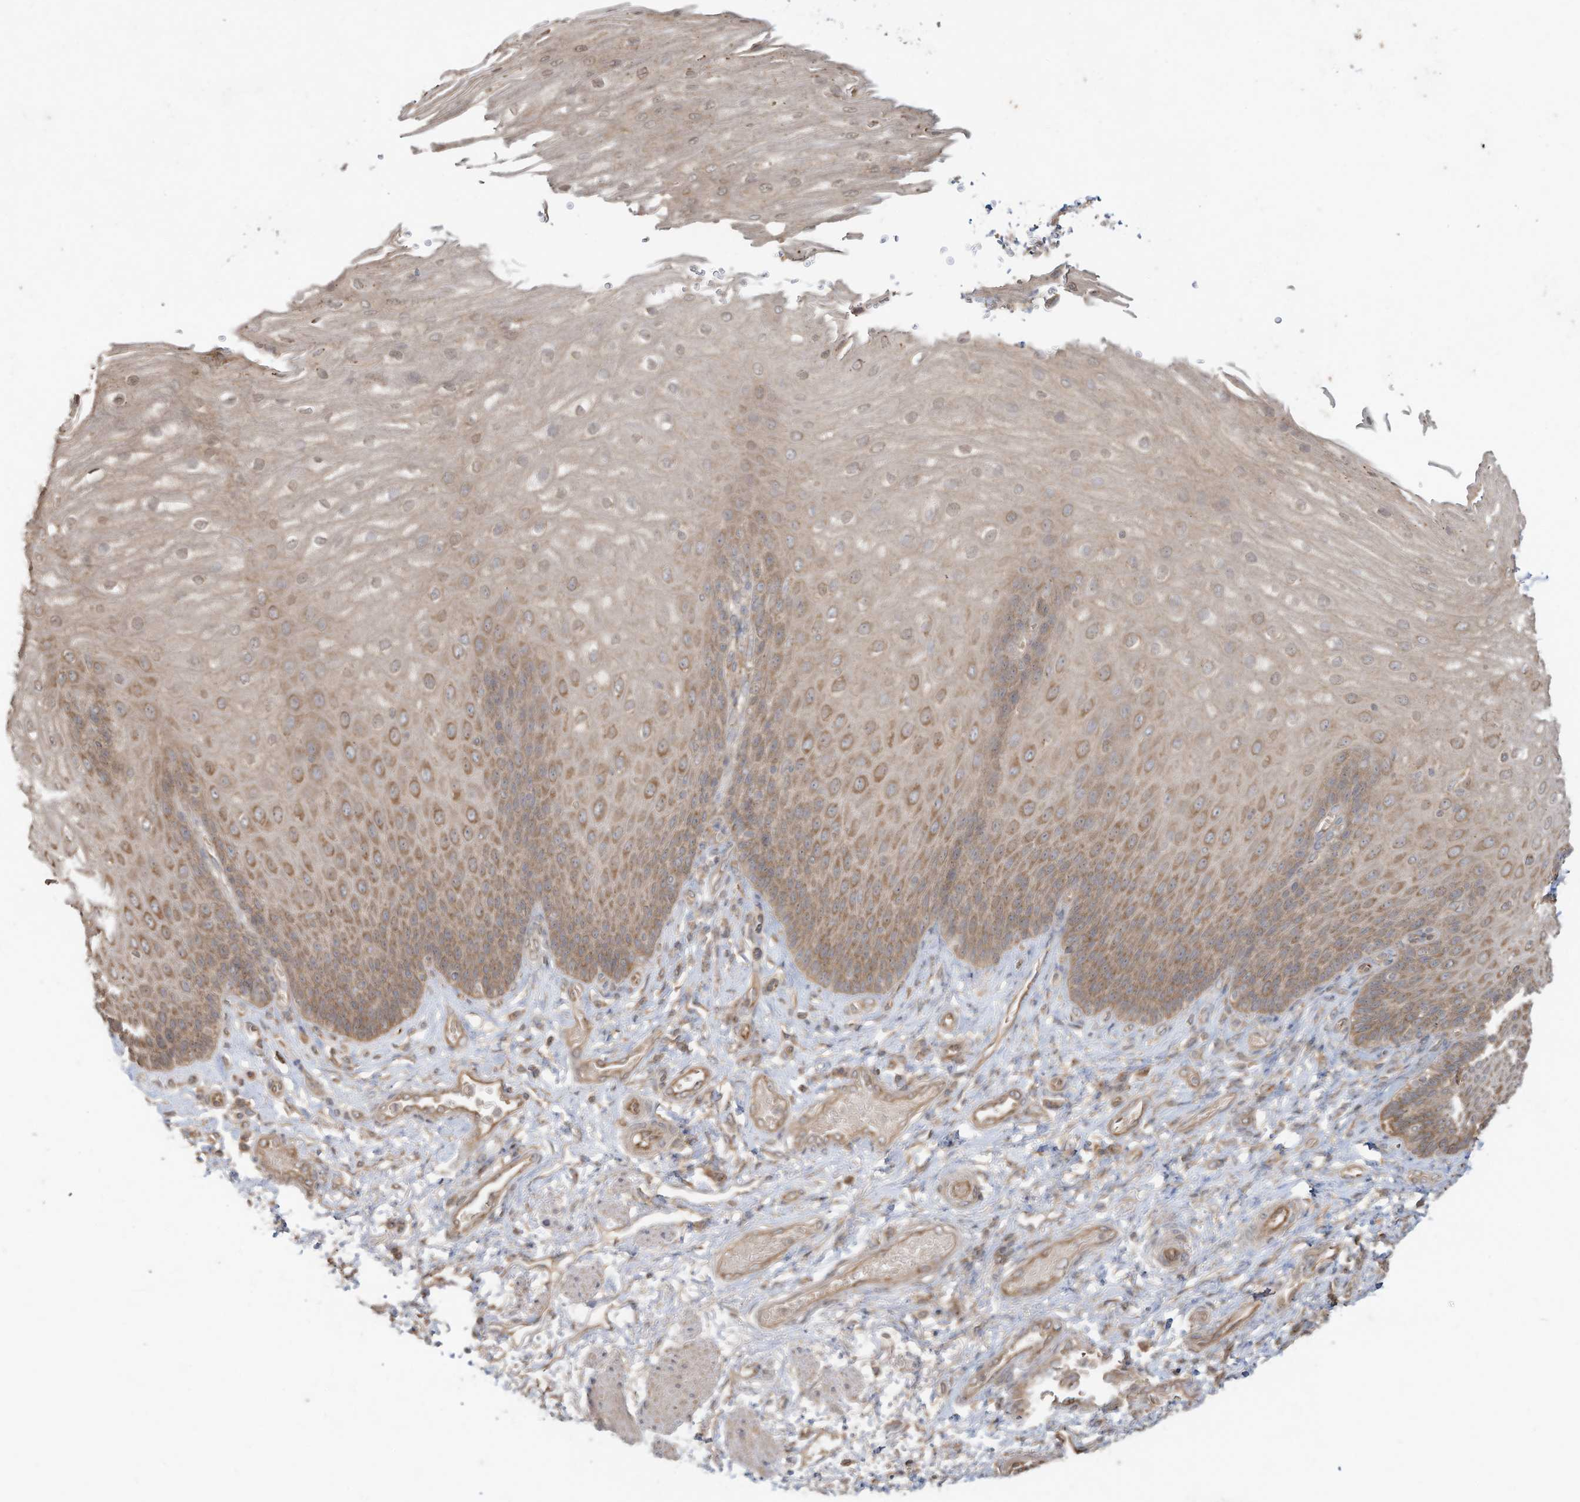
{"staining": {"intensity": "moderate", "quantity": ">75%", "location": "cytoplasmic/membranous"}, "tissue": "esophagus", "cell_type": "Squamous epithelial cells", "image_type": "normal", "snomed": [{"axis": "morphology", "description": "Normal tissue, NOS"}, {"axis": "topography", "description": "Esophagus"}], "caption": "Protein staining of normal esophagus reveals moderate cytoplasmic/membranous positivity in approximately >75% of squamous epithelial cells.", "gene": "DYNC1I2", "patient": {"sex": "male", "age": 54}}